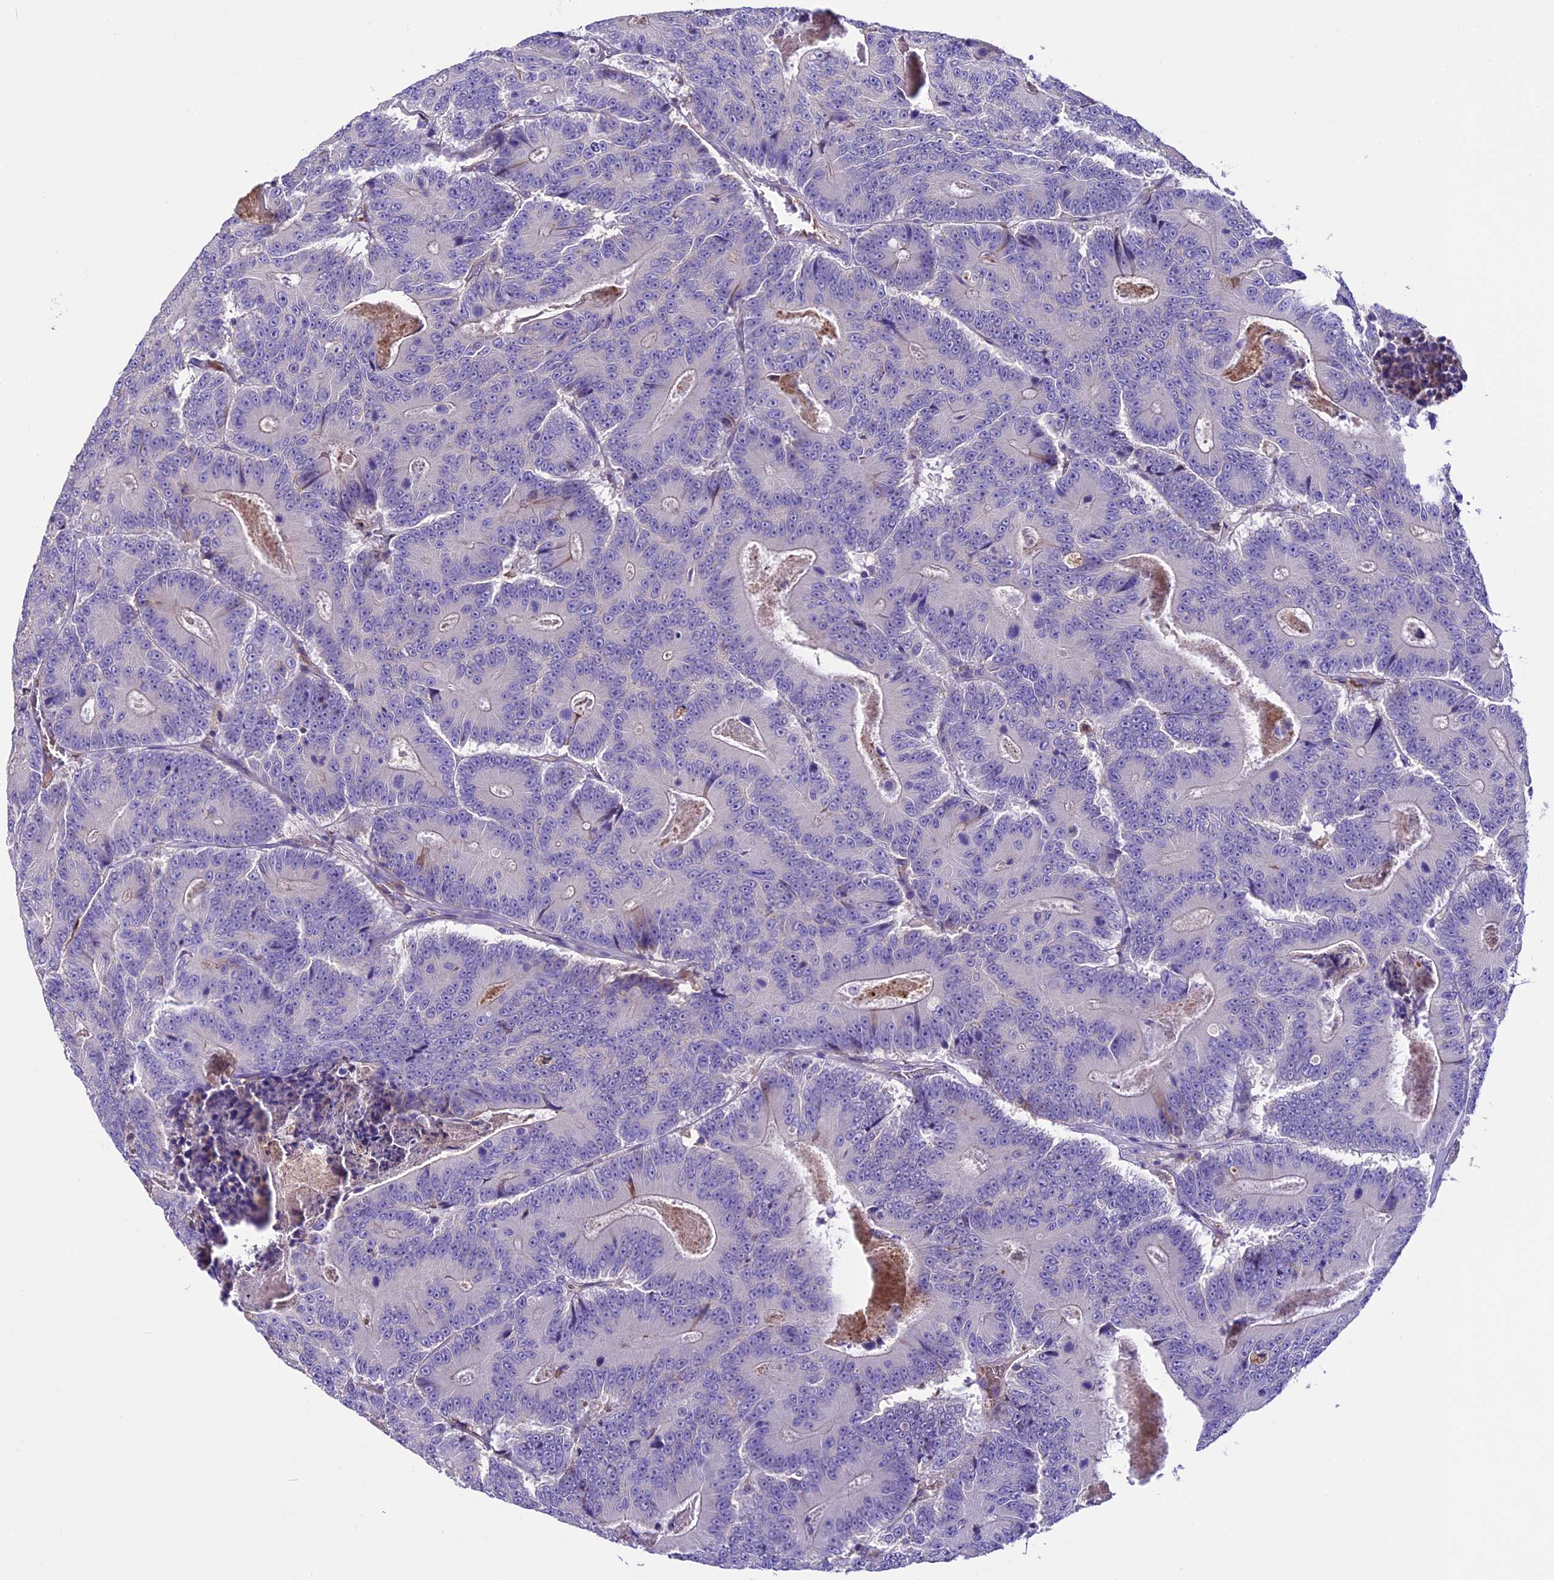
{"staining": {"intensity": "negative", "quantity": "none", "location": "none"}, "tissue": "colorectal cancer", "cell_type": "Tumor cells", "image_type": "cancer", "snomed": [{"axis": "morphology", "description": "Adenocarcinoma, NOS"}, {"axis": "topography", "description": "Colon"}], "caption": "This is an immunohistochemistry micrograph of human adenocarcinoma (colorectal). There is no expression in tumor cells.", "gene": "TCP11L2", "patient": {"sex": "male", "age": 83}}